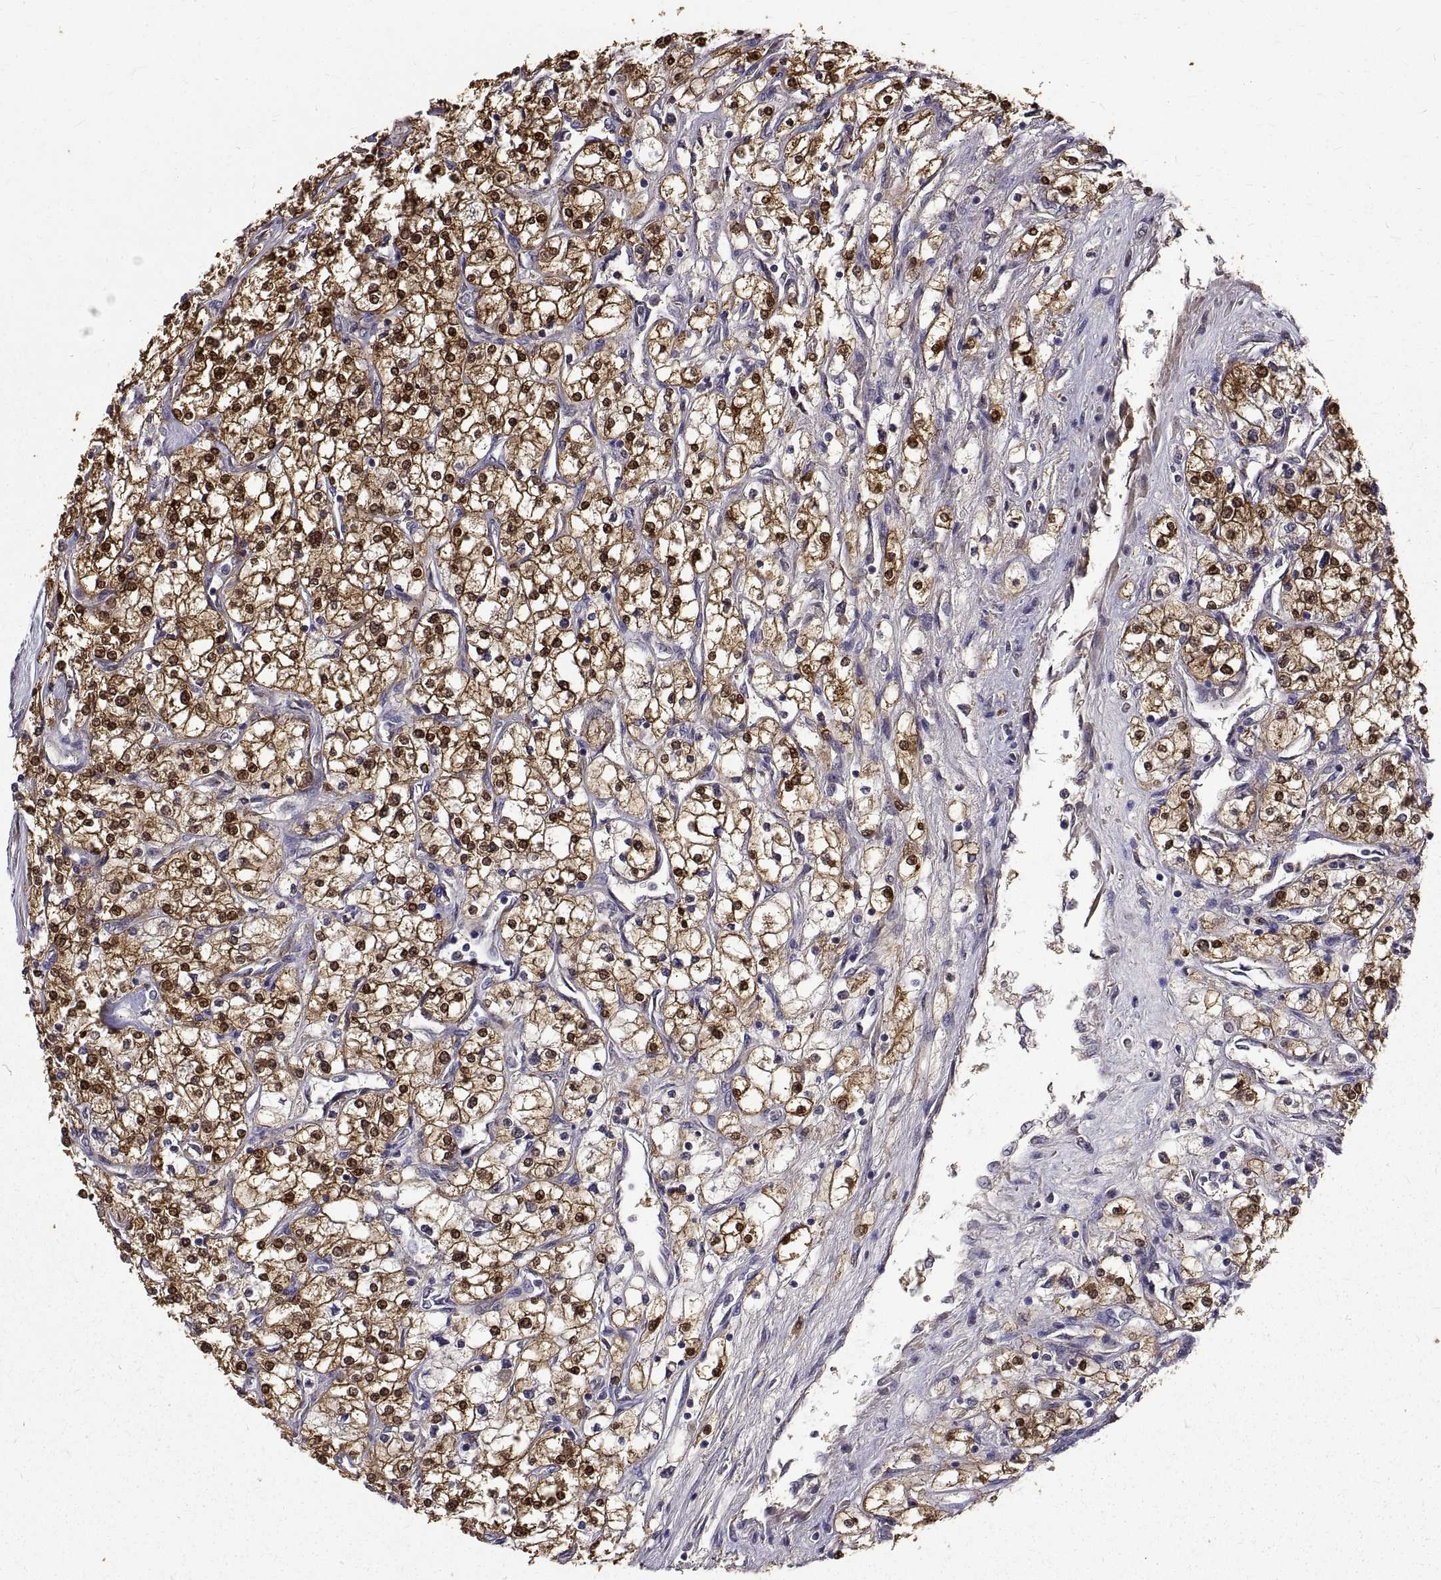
{"staining": {"intensity": "moderate", "quantity": ">75%", "location": "cytoplasmic/membranous,nuclear"}, "tissue": "renal cancer", "cell_type": "Tumor cells", "image_type": "cancer", "snomed": [{"axis": "morphology", "description": "Adenocarcinoma, NOS"}, {"axis": "topography", "description": "Kidney"}], "caption": "Tumor cells demonstrate medium levels of moderate cytoplasmic/membranous and nuclear positivity in about >75% of cells in human renal cancer (adenocarcinoma).", "gene": "PEA15", "patient": {"sex": "male", "age": 80}}